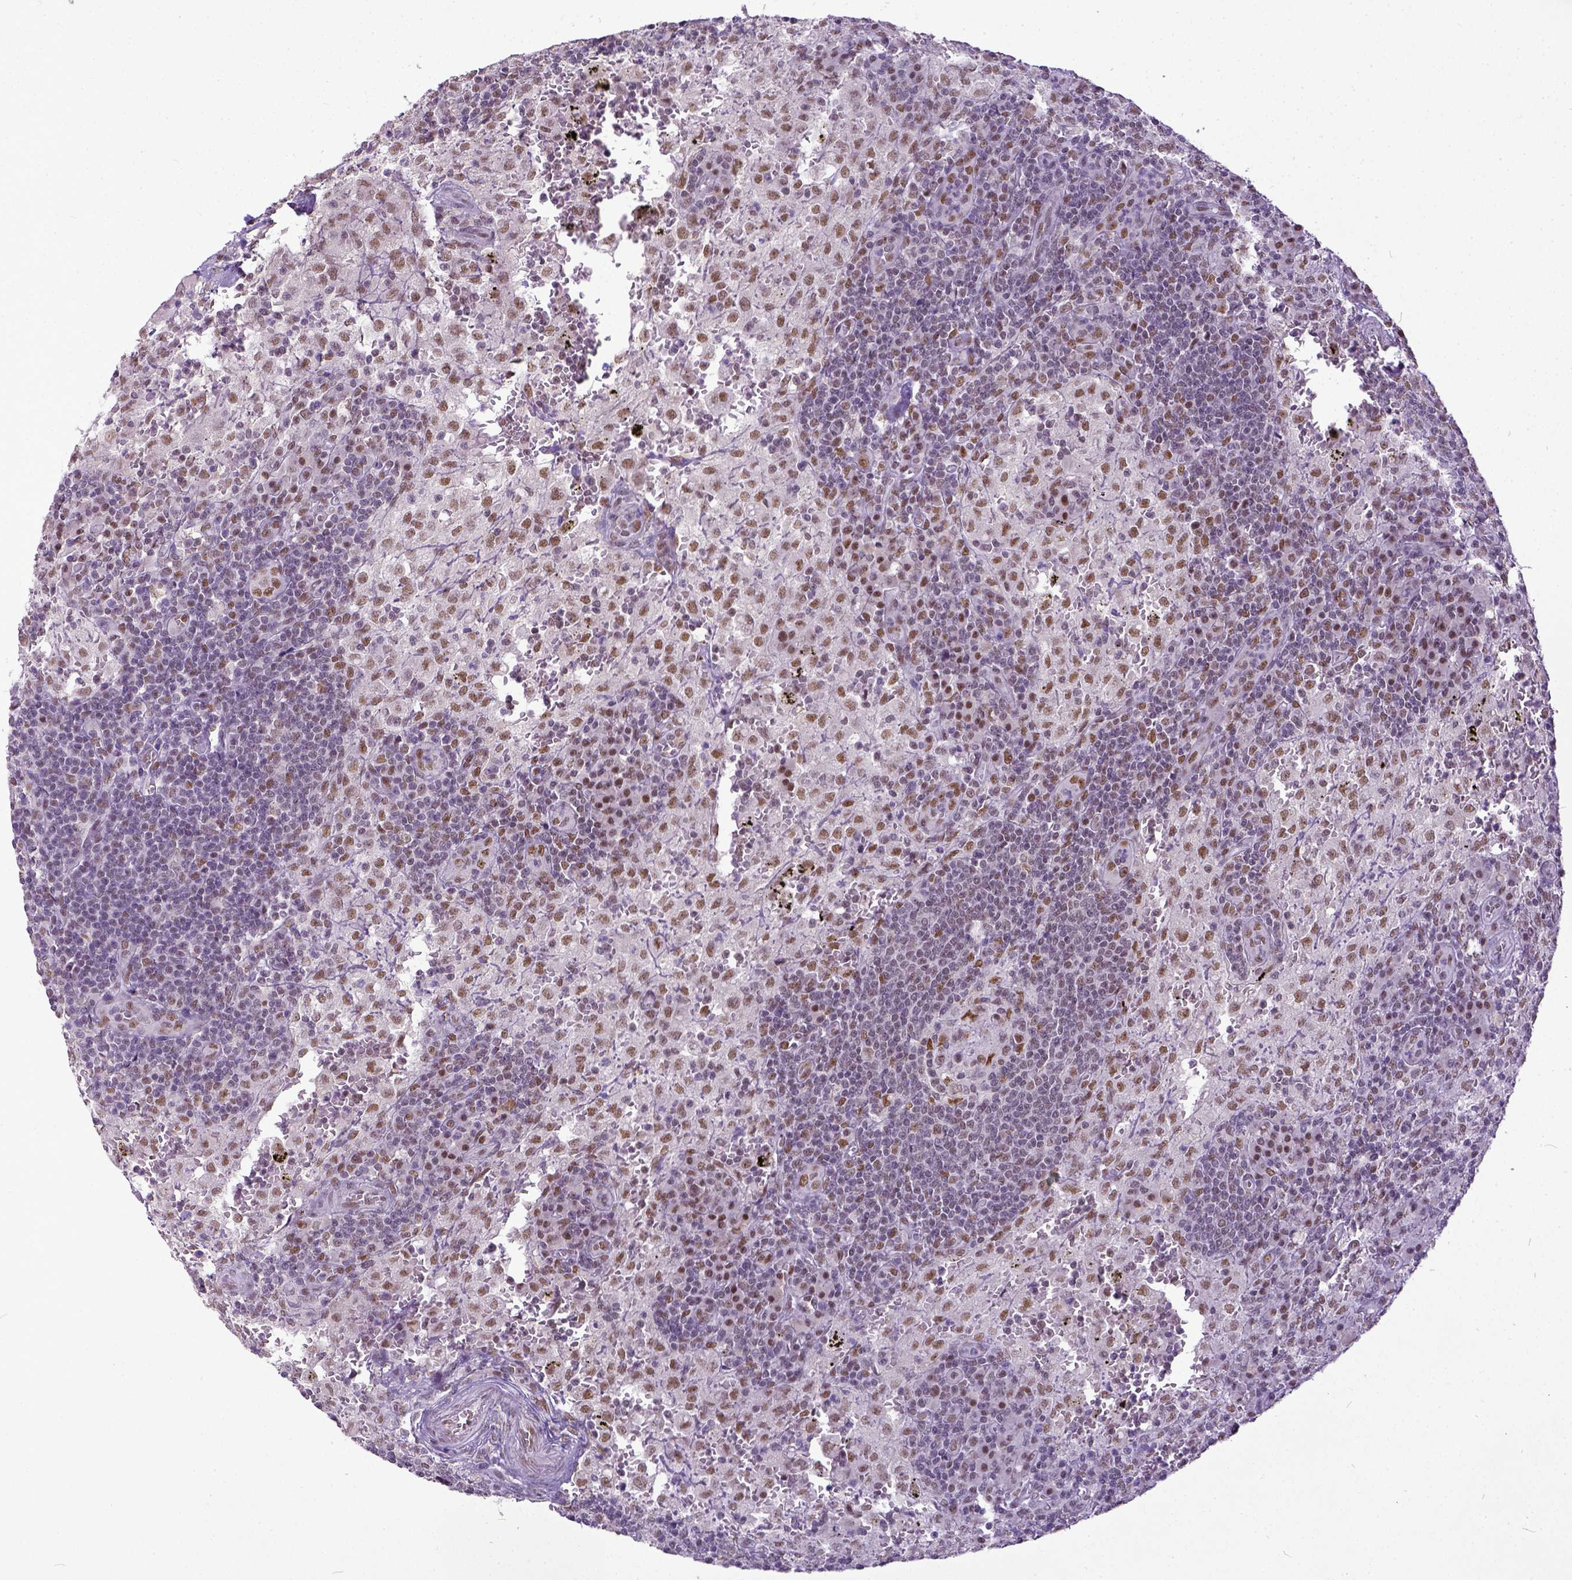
{"staining": {"intensity": "moderate", "quantity": "25%-75%", "location": "nuclear"}, "tissue": "lymph node", "cell_type": "Germinal center cells", "image_type": "normal", "snomed": [{"axis": "morphology", "description": "Normal tissue, NOS"}, {"axis": "topography", "description": "Lymph node"}], "caption": "Human lymph node stained for a protein (brown) demonstrates moderate nuclear positive positivity in about 25%-75% of germinal center cells.", "gene": "ERCC1", "patient": {"sex": "male", "age": 62}}